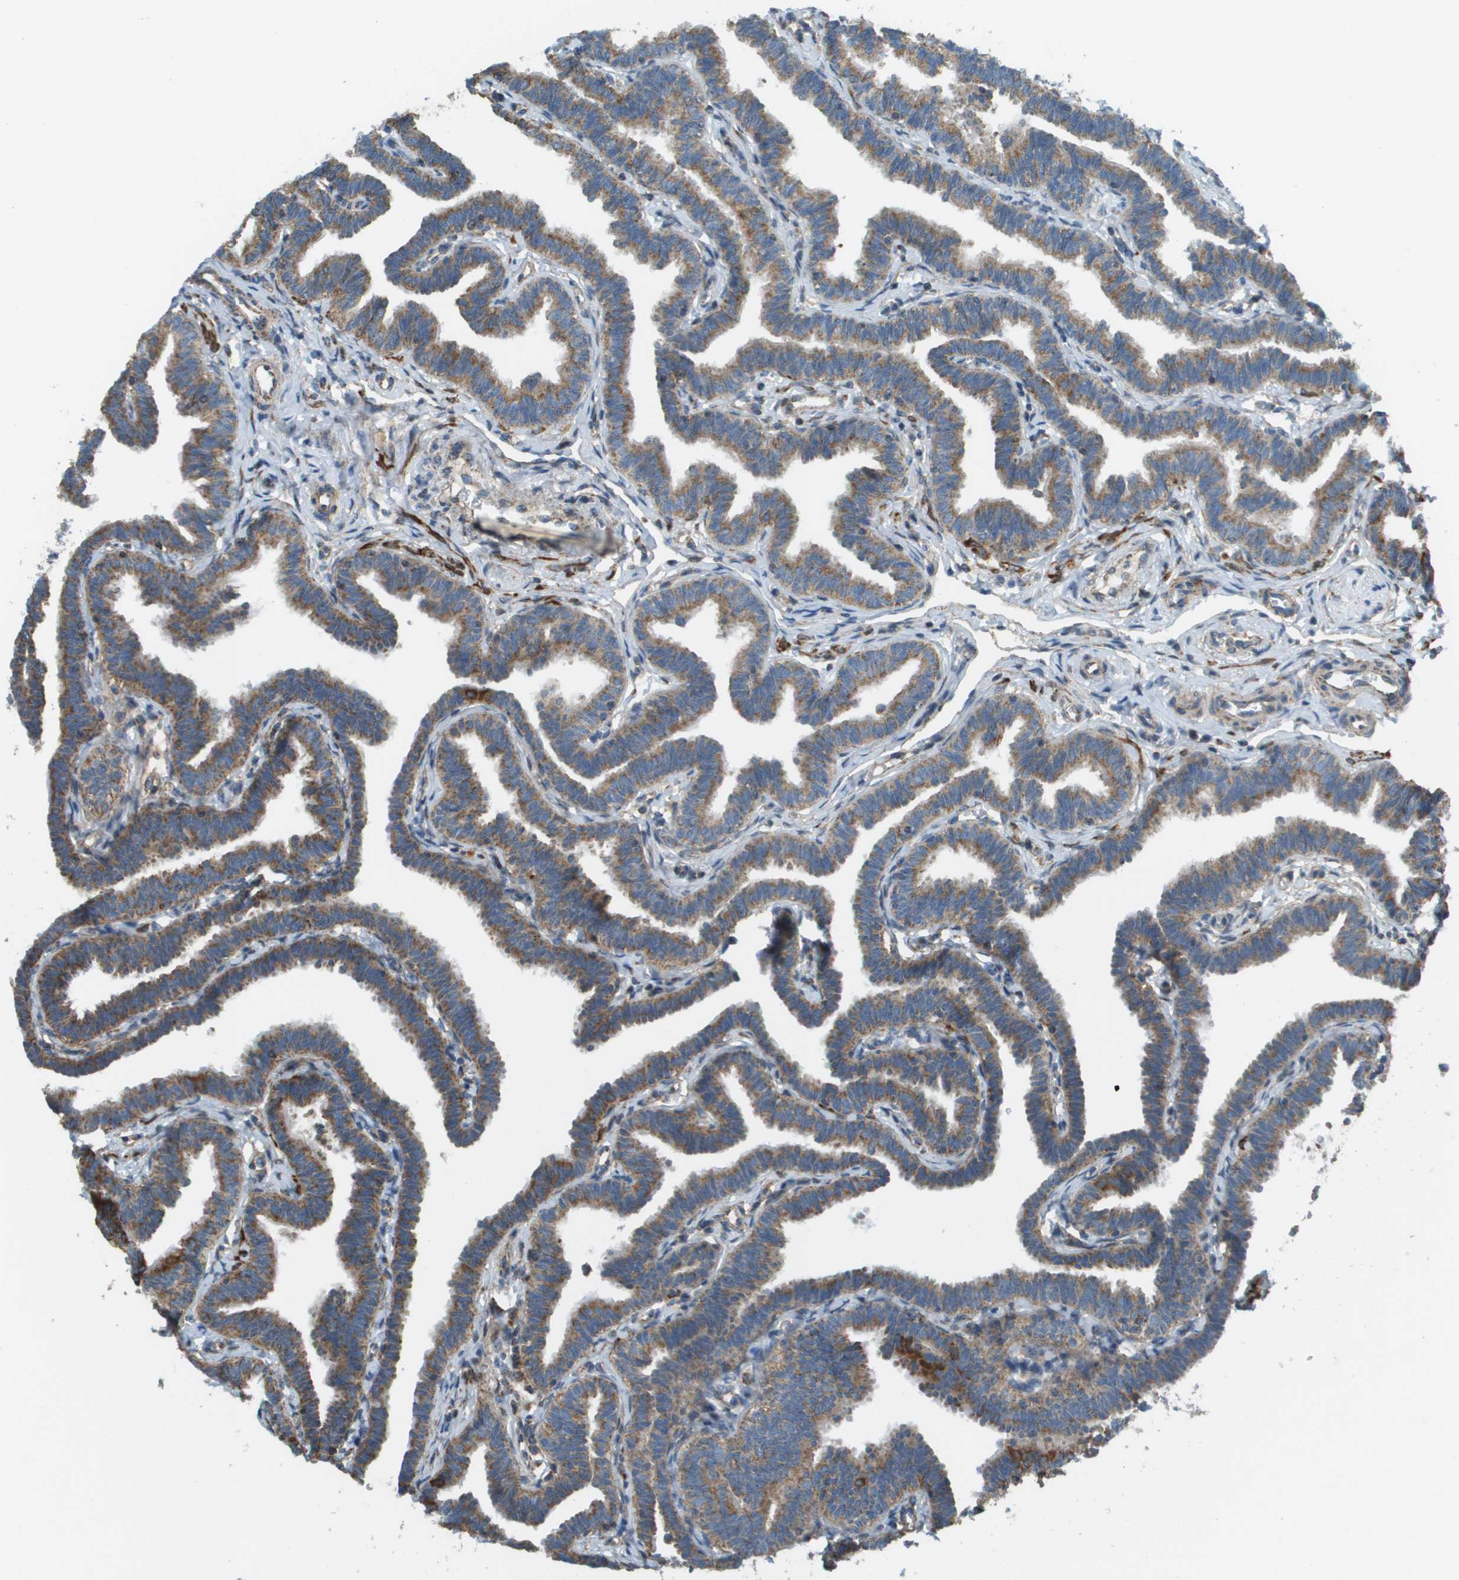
{"staining": {"intensity": "moderate", "quantity": ">75%", "location": "cytoplasmic/membranous"}, "tissue": "fallopian tube", "cell_type": "Glandular cells", "image_type": "normal", "snomed": [{"axis": "morphology", "description": "Normal tissue, NOS"}, {"axis": "topography", "description": "Fallopian tube"}, {"axis": "topography", "description": "Ovary"}], "caption": "Moderate cytoplasmic/membranous staining is identified in about >75% of glandular cells in unremarkable fallopian tube. (brown staining indicates protein expression, while blue staining denotes nuclei).", "gene": "NRK", "patient": {"sex": "female", "age": 23}}